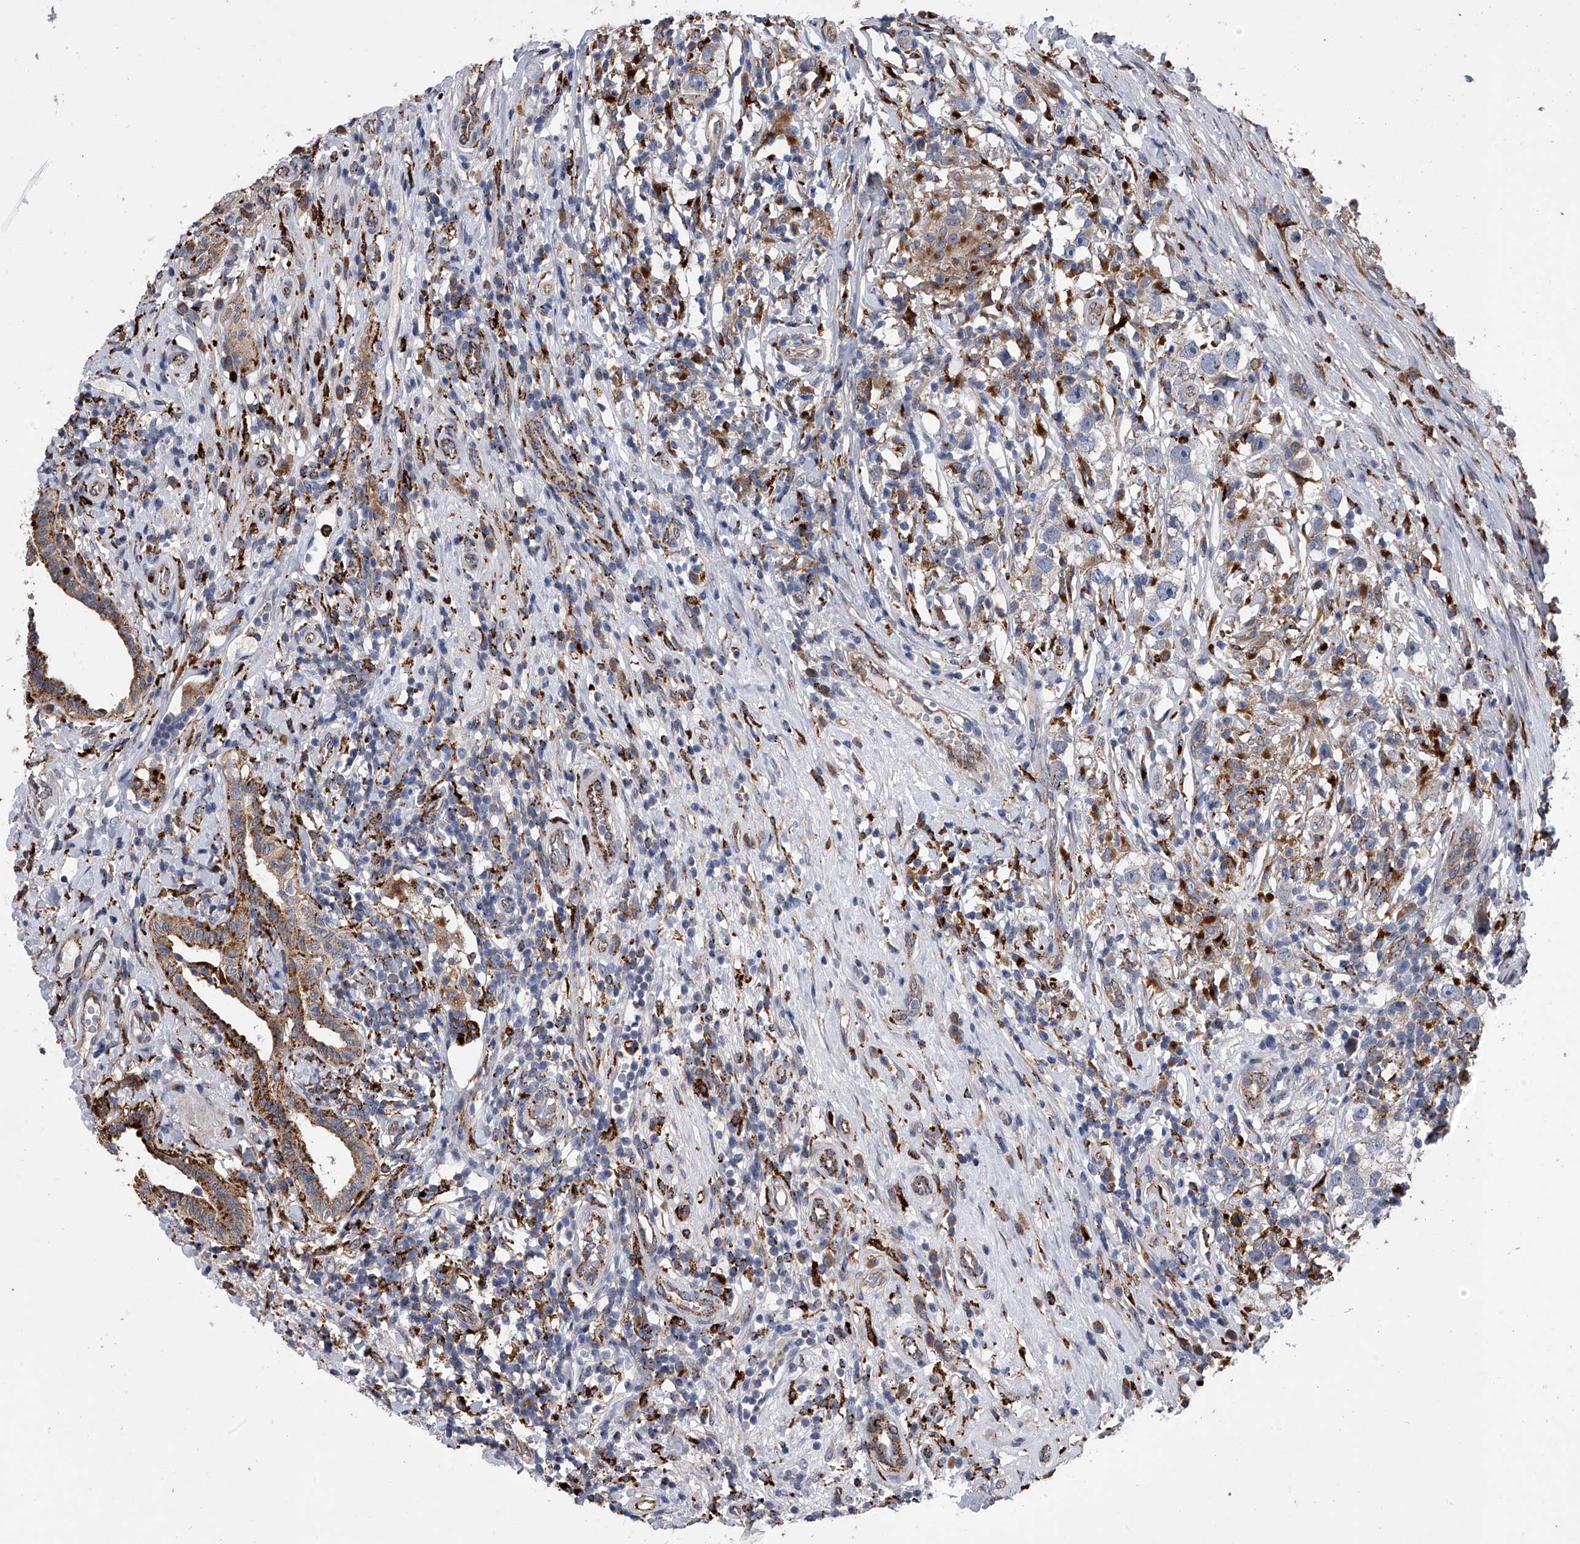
{"staining": {"intensity": "negative", "quantity": "none", "location": "none"}, "tissue": "testis cancer", "cell_type": "Tumor cells", "image_type": "cancer", "snomed": [{"axis": "morphology", "description": "Seminoma, NOS"}, {"axis": "topography", "description": "Testis"}], "caption": "Micrograph shows no protein positivity in tumor cells of testis cancer tissue.", "gene": "TRIM8", "patient": {"sex": "male", "age": 49}}